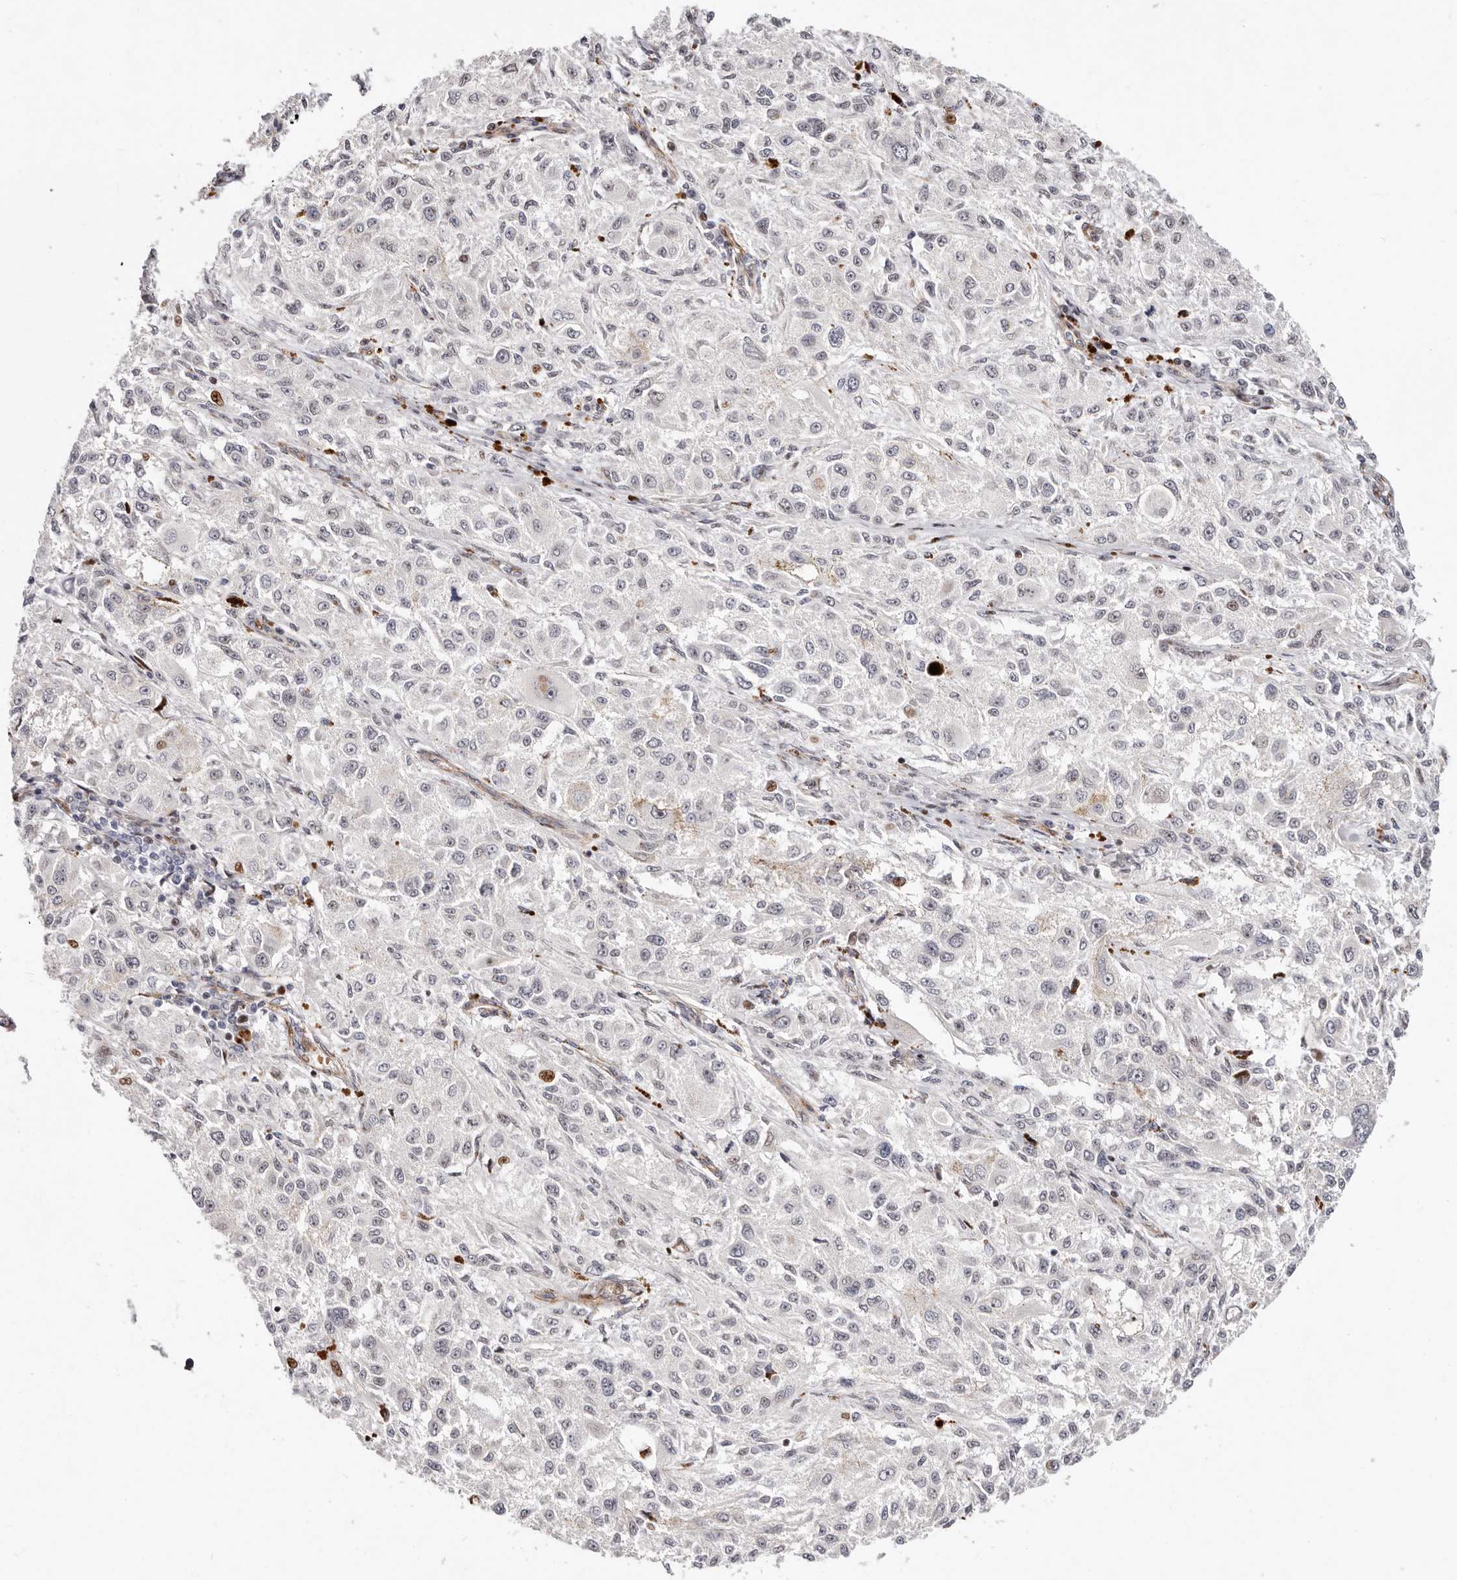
{"staining": {"intensity": "moderate", "quantity": "<25%", "location": "nuclear"}, "tissue": "melanoma", "cell_type": "Tumor cells", "image_type": "cancer", "snomed": [{"axis": "morphology", "description": "Necrosis, NOS"}, {"axis": "morphology", "description": "Malignant melanoma, NOS"}, {"axis": "topography", "description": "Skin"}], "caption": "A brown stain shows moderate nuclear positivity of a protein in malignant melanoma tumor cells.", "gene": "EPHX3", "patient": {"sex": "female", "age": 87}}